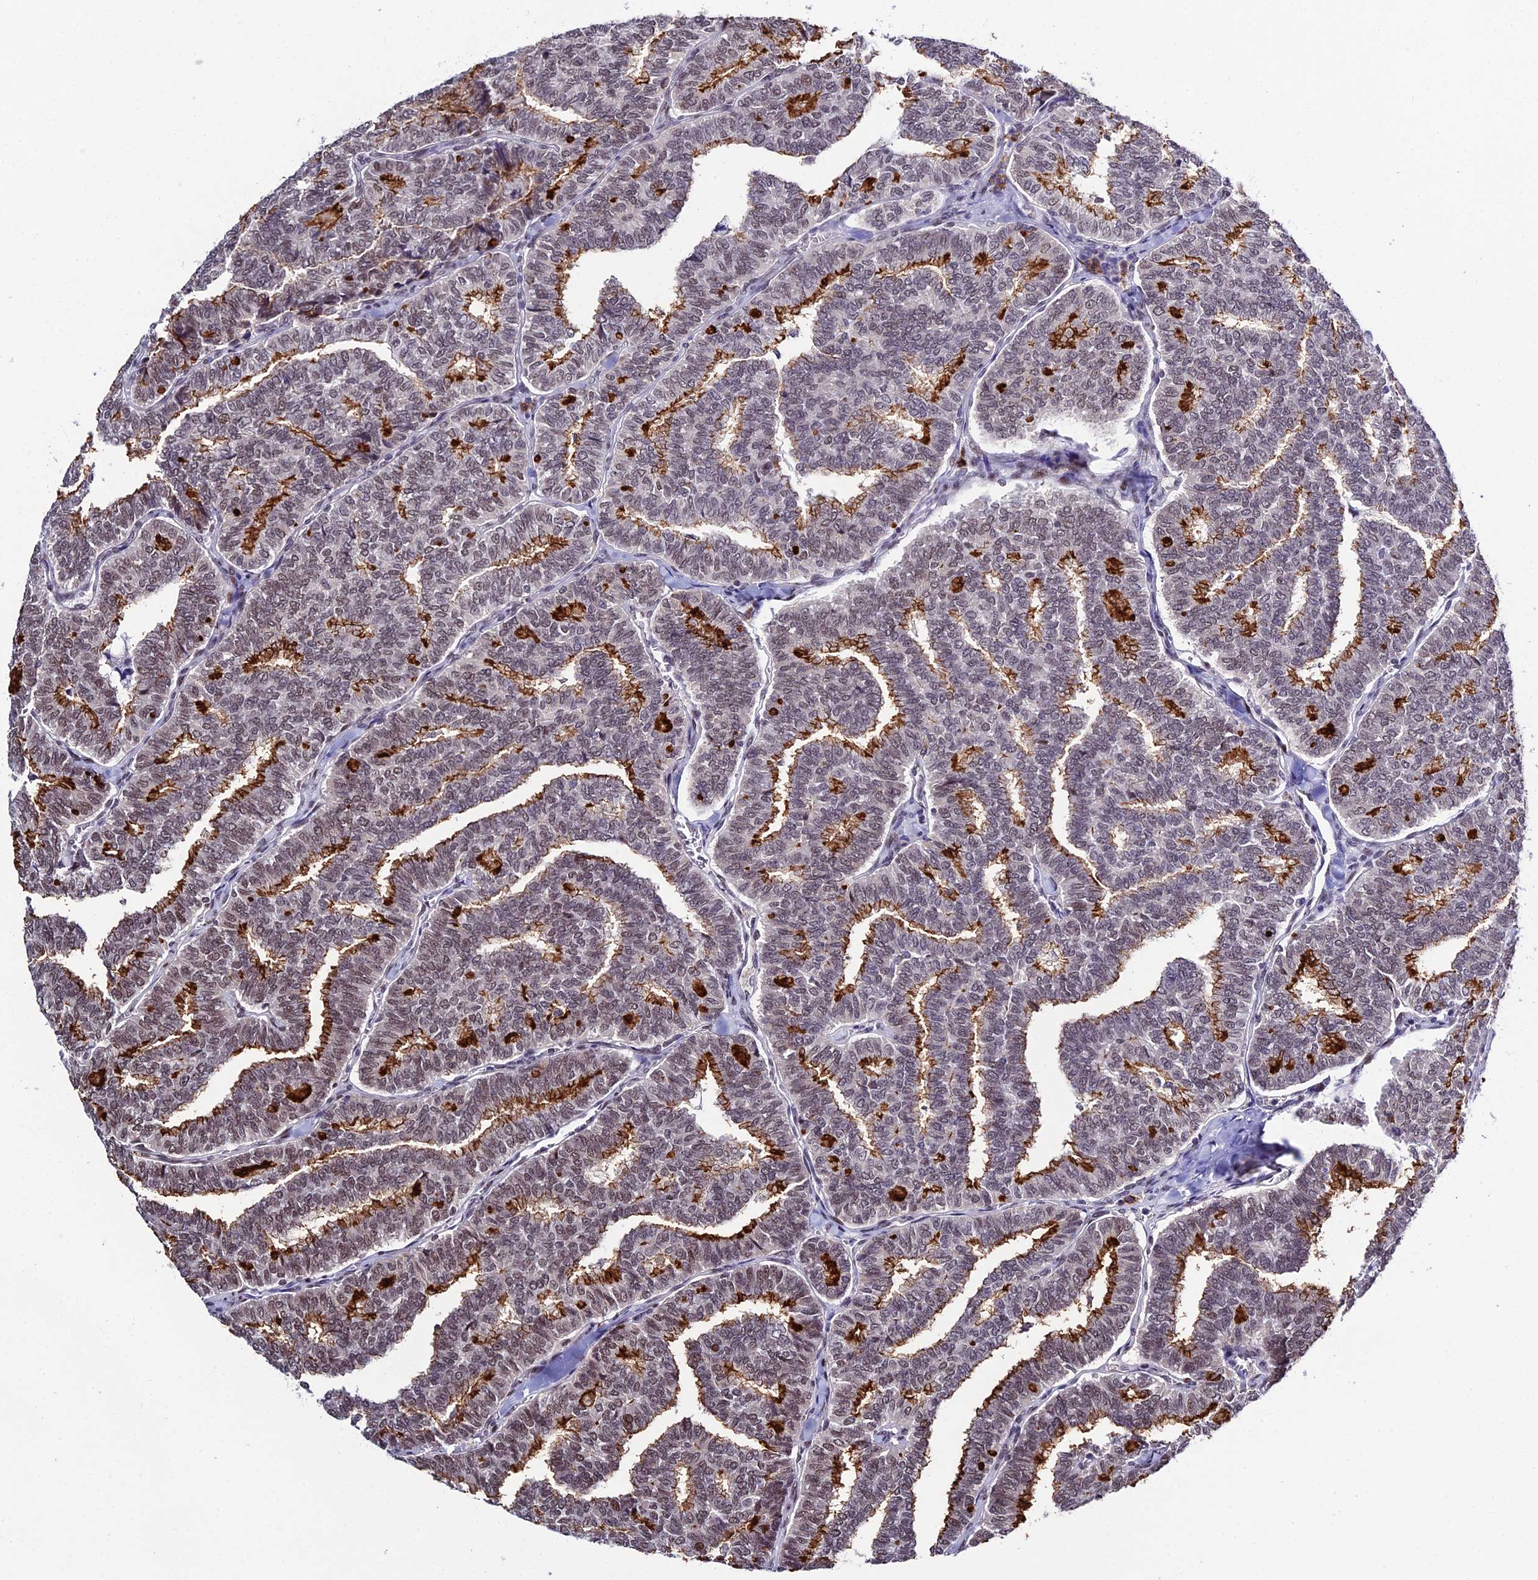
{"staining": {"intensity": "moderate", "quantity": "25%-75%", "location": "cytoplasmic/membranous"}, "tissue": "thyroid cancer", "cell_type": "Tumor cells", "image_type": "cancer", "snomed": [{"axis": "morphology", "description": "Papillary adenocarcinoma, NOS"}, {"axis": "topography", "description": "Thyroid gland"}], "caption": "Immunohistochemical staining of human thyroid cancer exhibits medium levels of moderate cytoplasmic/membranous protein positivity in approximately 25%-75% of tumor cells. The protein of interest is shown in brown color, while the nuclei are stained blue.", "gene": "SYT15", "patient": {"sex": "female", "age": 35}}